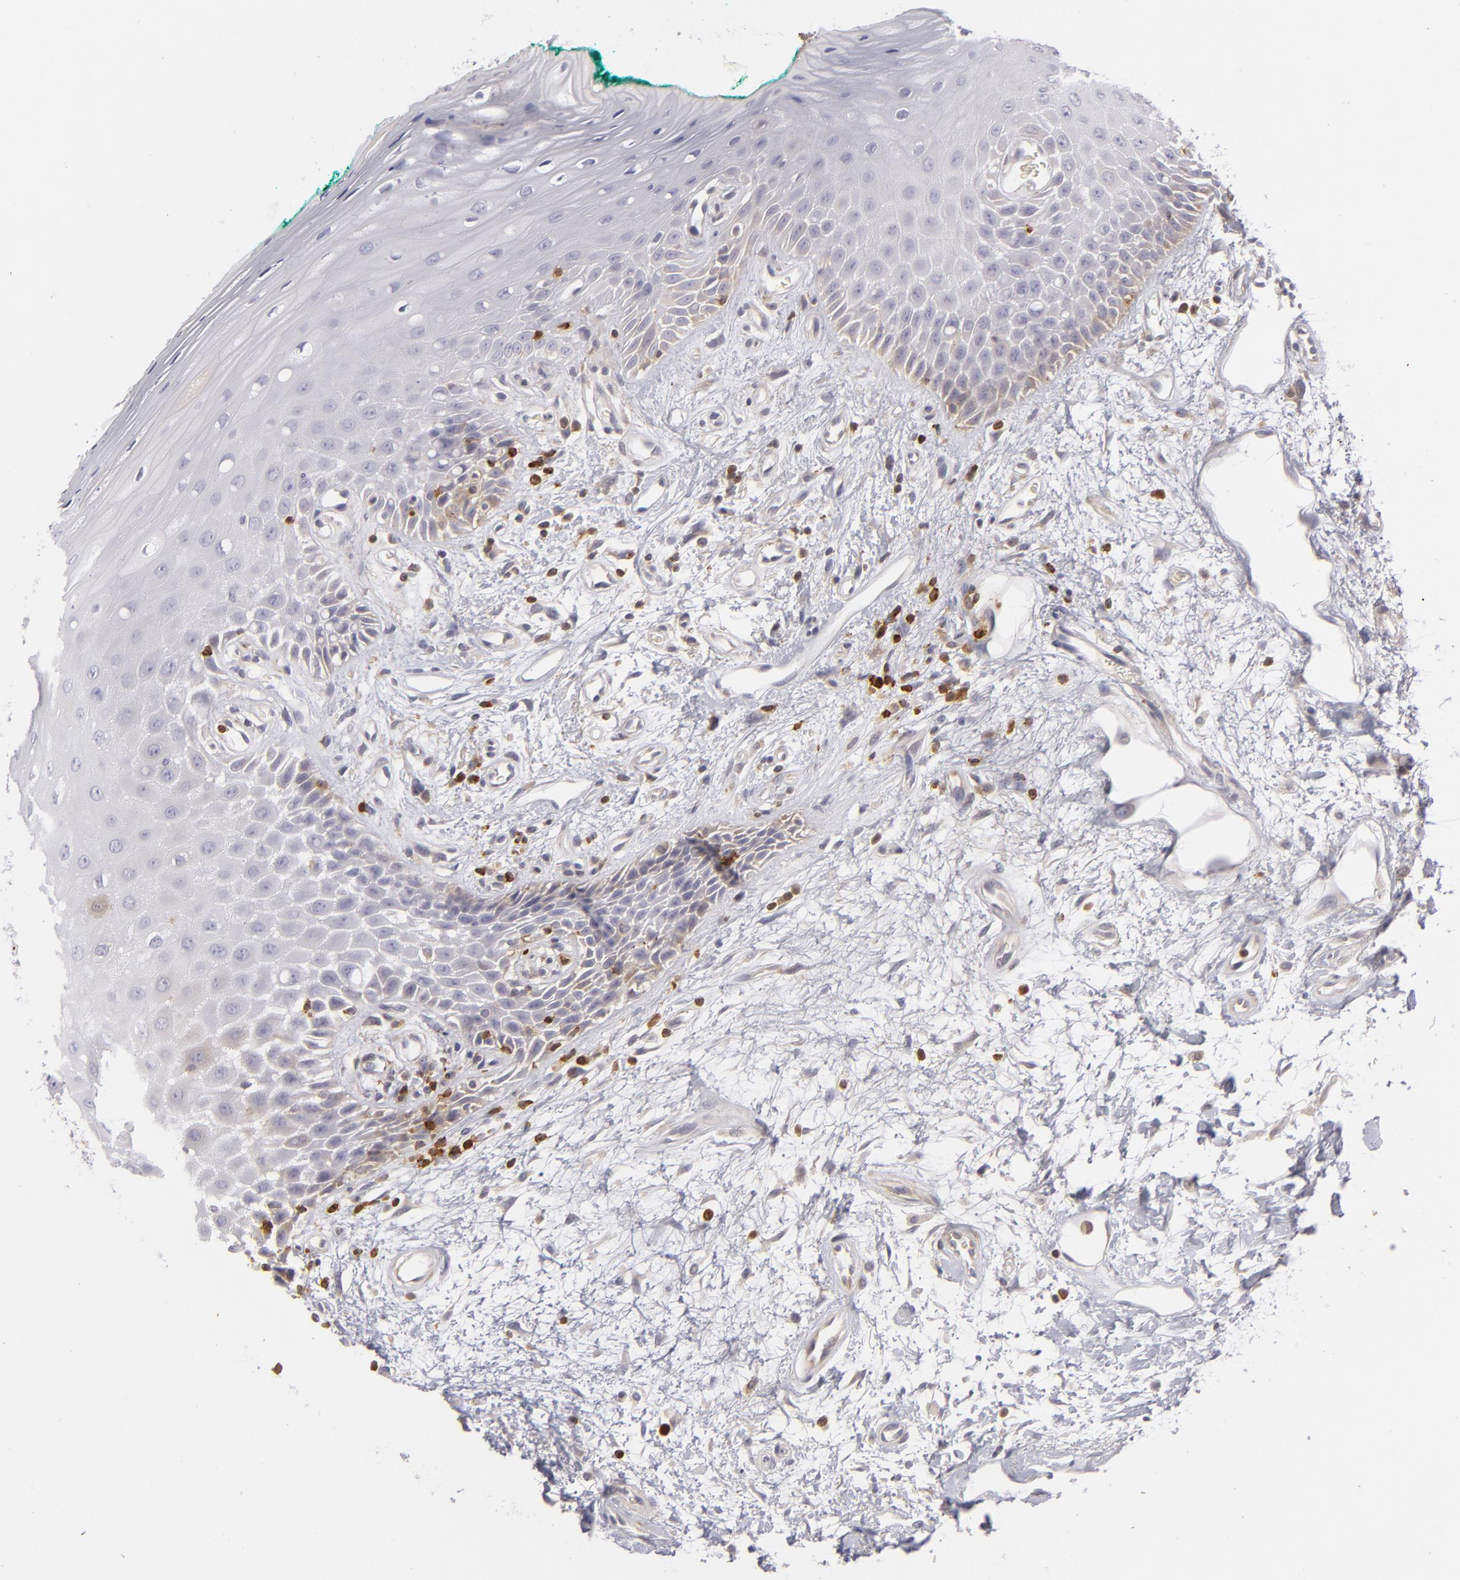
{"staining": {"intensity": "negative", "quantity": "none", "location": "none"}, "tissue": "oral mucosa", "cell_type": "Squamous epithelial cells", "image_type": "normal", "snomed": [{"axis": "morphology", "description": "Normal tissue, NOS"}, {"axis": "morphology", "description": "Squamous cell carcinoma, NOS"}, {"axis": "topography", "description": "Skeletal muscle"}, {"axis": "topography", "description": "Oral tissue"}, {"axis": "topography", "description": "Head-Neck"}], "caption": "Photomicrograph shows no protein staining in squamous epithelial cells of benign oral mucosa. (Immunohistochemistry (ihc), brightfield microscopy, high magnification).", "gene": "APOBEC3G", "patient": {"sex": "female", "age": 84}}